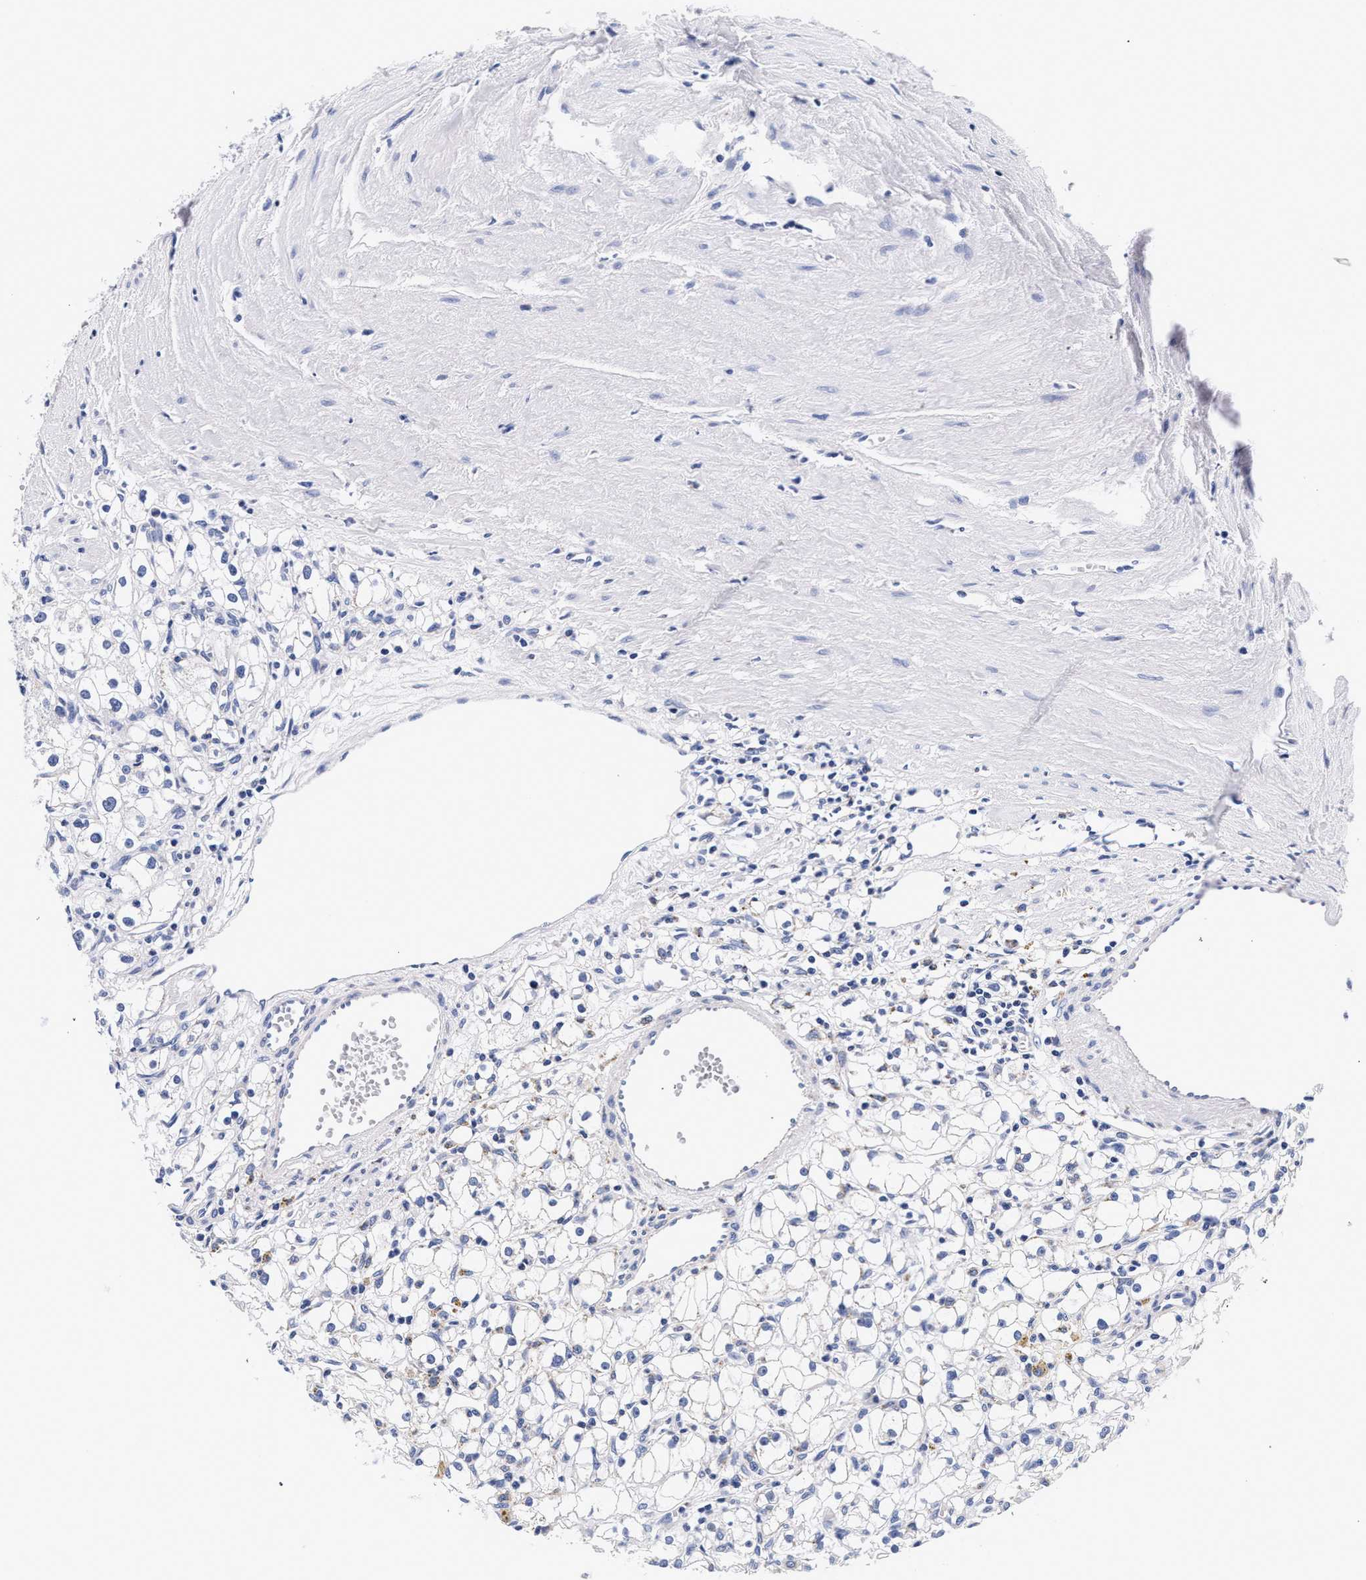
{"staining": {"intensity": "weak", "quantity": "<25%", "location": "cytoplasmic/membranous"}, "tissue": "renal cancer", "cell_type": "Tumor cells", "image_type": "cancer", "snomed": [{"axis": "morphology", "description": "Adenocarcinoma, NOS"}, {"axis": "topography", "description": "Kidney"}], "caption": "DAB immunohistochemical staining of renal cancer (adenocarcinoma) exhibits no significant expression in tumor cells.", "gene": "RAB3B", "patient": {"sex": "male", "age": 56}}